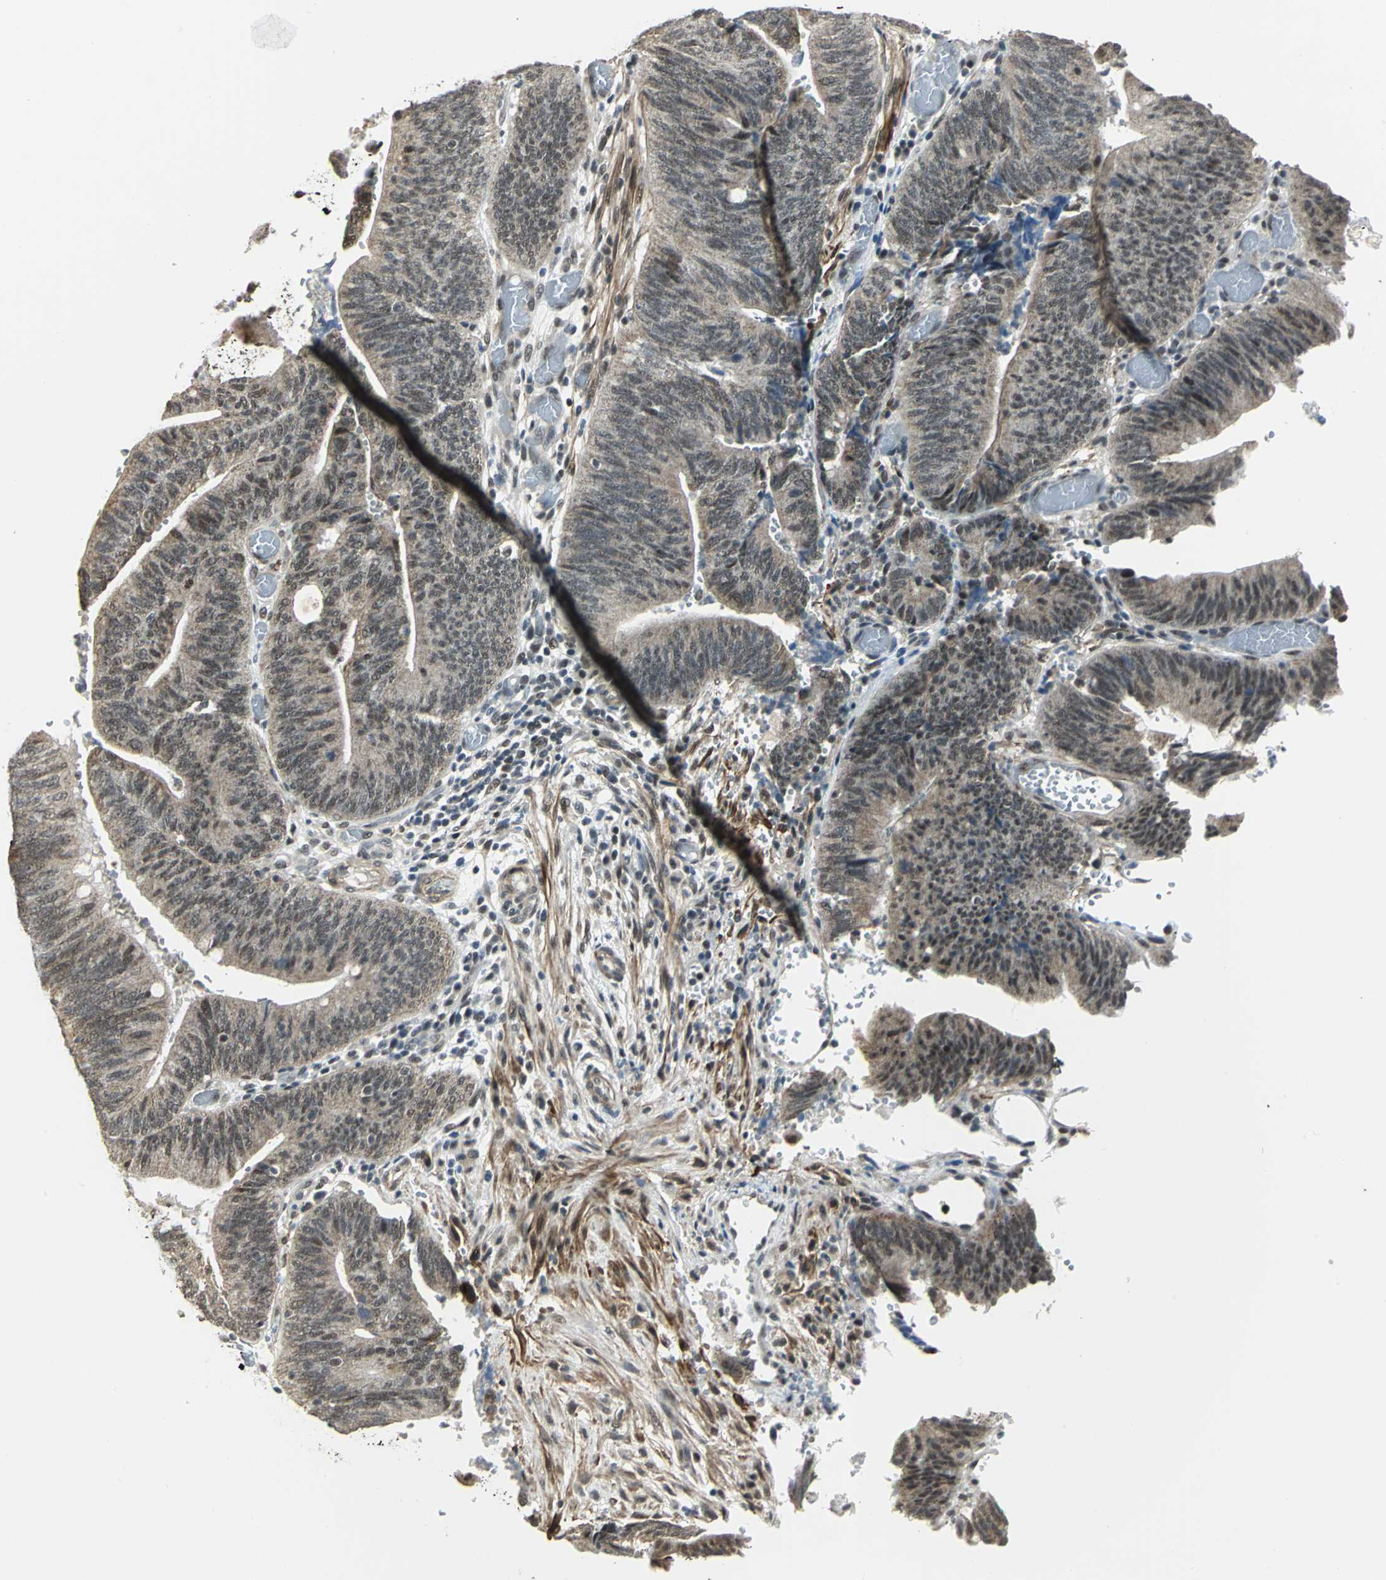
{"staining": {"intensity": "weak", "quantity": ">75%", "location": "cytoplasmic/membranous,nuclear"}, "tissue": "colorectal cancer", "cell_type": "Tumor cells", "image_type": "cancer", "snomed": [{"axis": "morphology", "description": "Adenocarcinoma, NOS"}, {"axis": "topography", "description": "Rectum"}], "caption": "Immunohistochemistry image of colorectal adenocarcinoma stained for a protein (brown), which exhibits low levels of weak cytoplasmic/membranous and nuclear expression in approximately >75% of tumor cells.", "gene": "MTA1", "patient": {"sex": "female", "age": 66}}